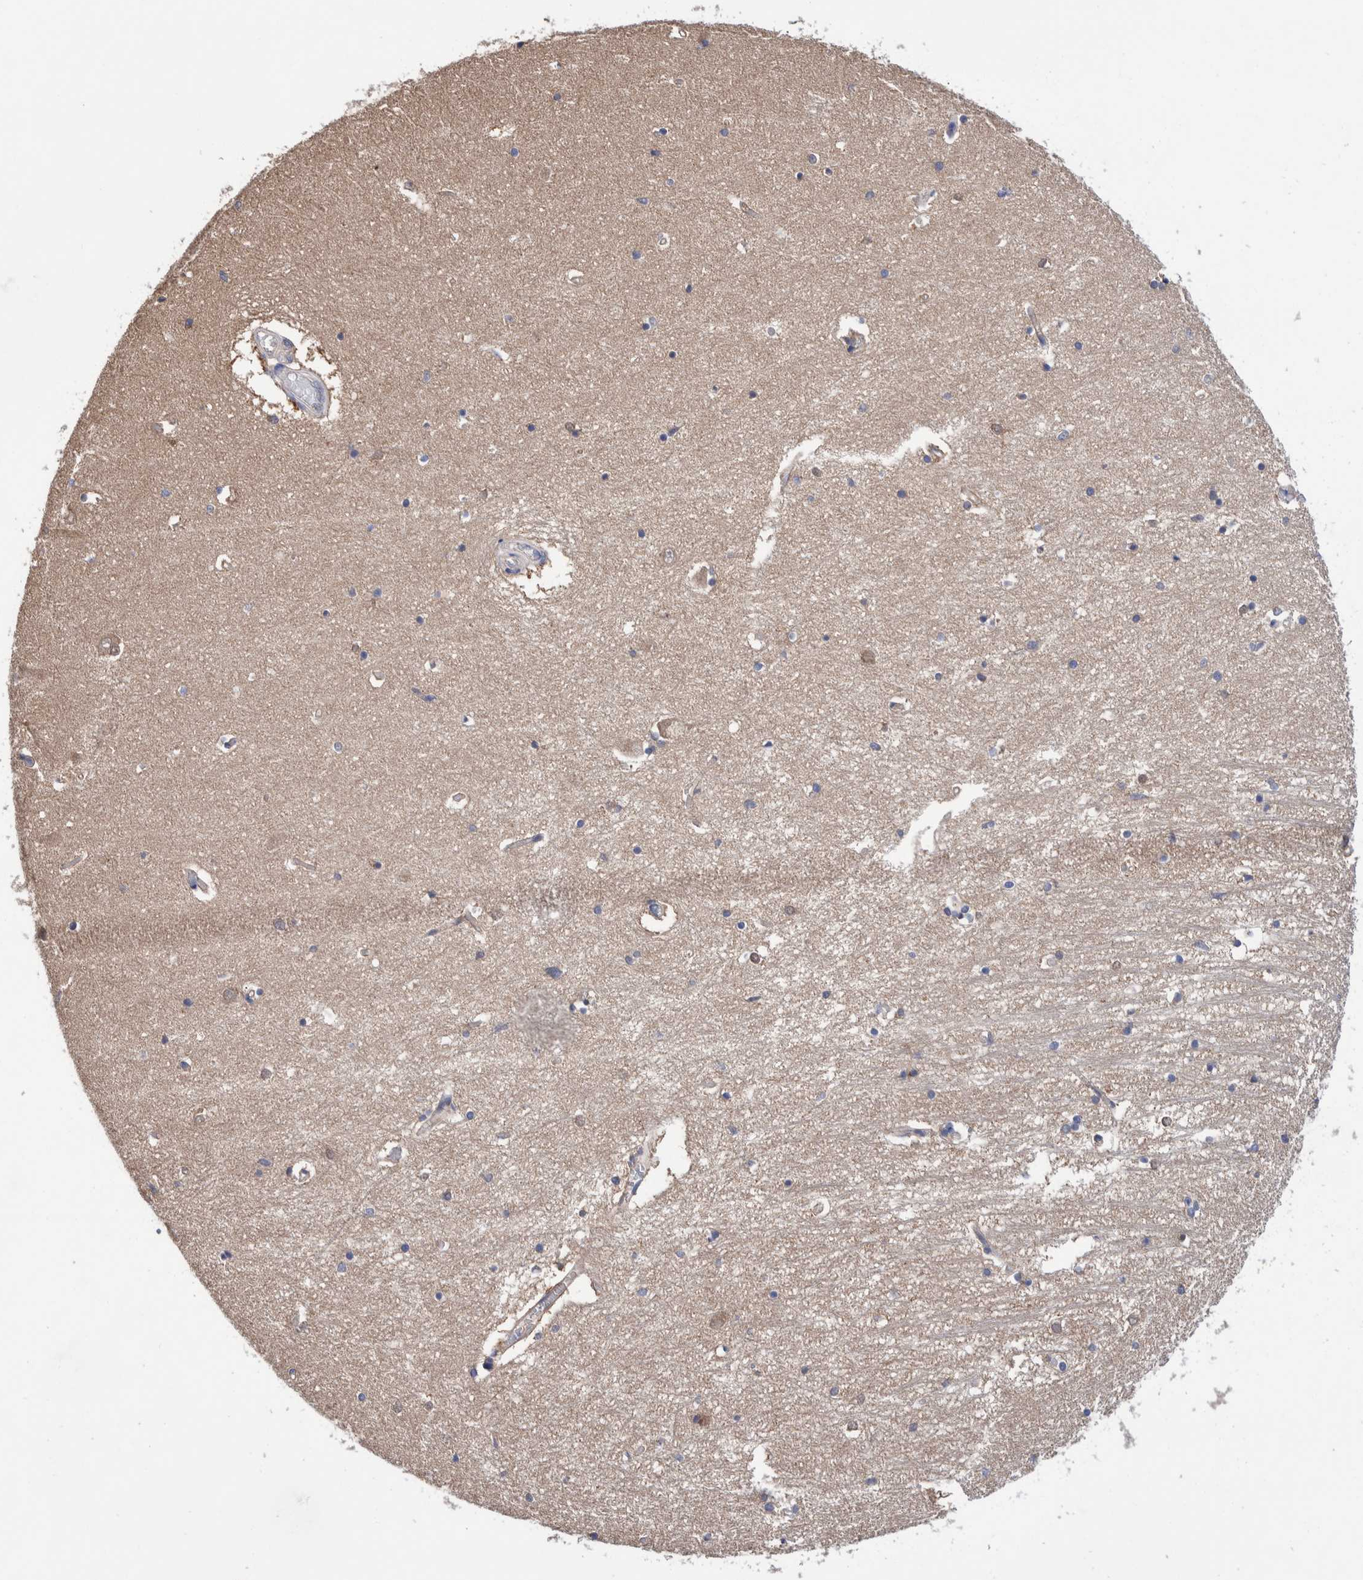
{"staining": {"intensity": "weak", "quantity": "<25%", "location": "cytoplasmic/membranous"}, "tissue": "hippocampus", "cell_type": "Glial cells", "image_type": "normal", "snomed": [{"axis": "morphology", "description": "Normal tissue, NOS"}, {"axis": "topography", "description": "Hippocampus"}], "caption": "An image of hippocampus stained for a protein shows no brown staining in glial cells. (DAB (3,3'-diaminobenzidine) immunohistochemistry (IHC) with hematoxylin counter stain).", "gene": "PFAS", "patient": {"sex": "male", "age": 70}}